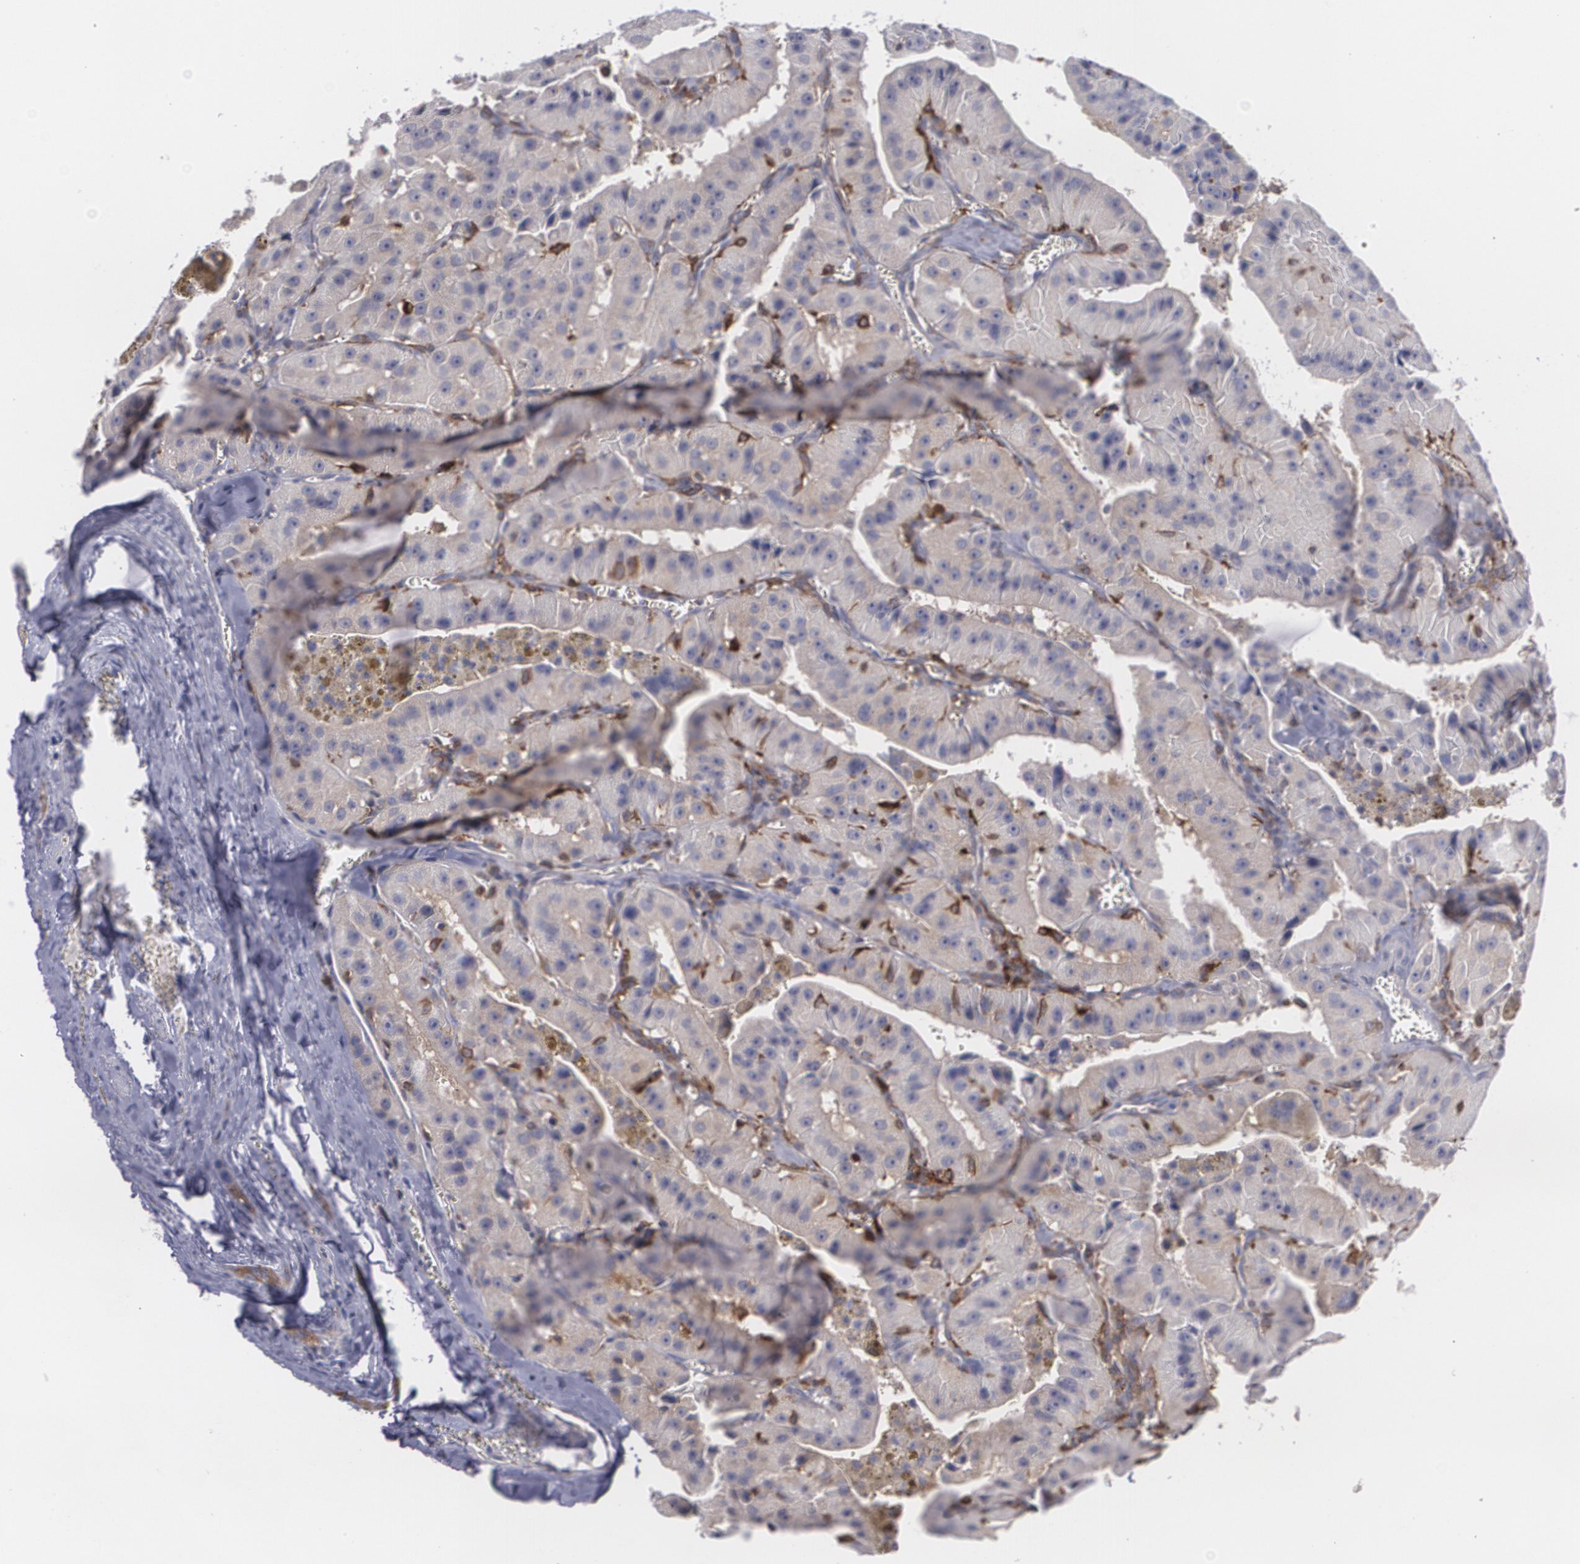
{"staining": {"intensity": "weak", "quantity": "25%-75%", "location": "cytoplasmic/membranous"}, "tissue": "thyroid cancer", "cell_type": "Tumor cells", "image_type": "cancer", "snomed": [{"axis": "morphology", "description": "Carcinoma, NOS"}, {"axis": "topography", "description": "Thyroid gland"}], "caption": "Immunohistochemistry micrograph of neoplastic tissue: human carcinoma (thyroid) stained using IHC displays low levels of weak protein expression localized specifically in the cytoplasmic/membranous of tumor cells, appearing as a cytoplasmic/membranous brown color.", "gene": "BIN1", "patient": {"sex": "male", "age": 76}}